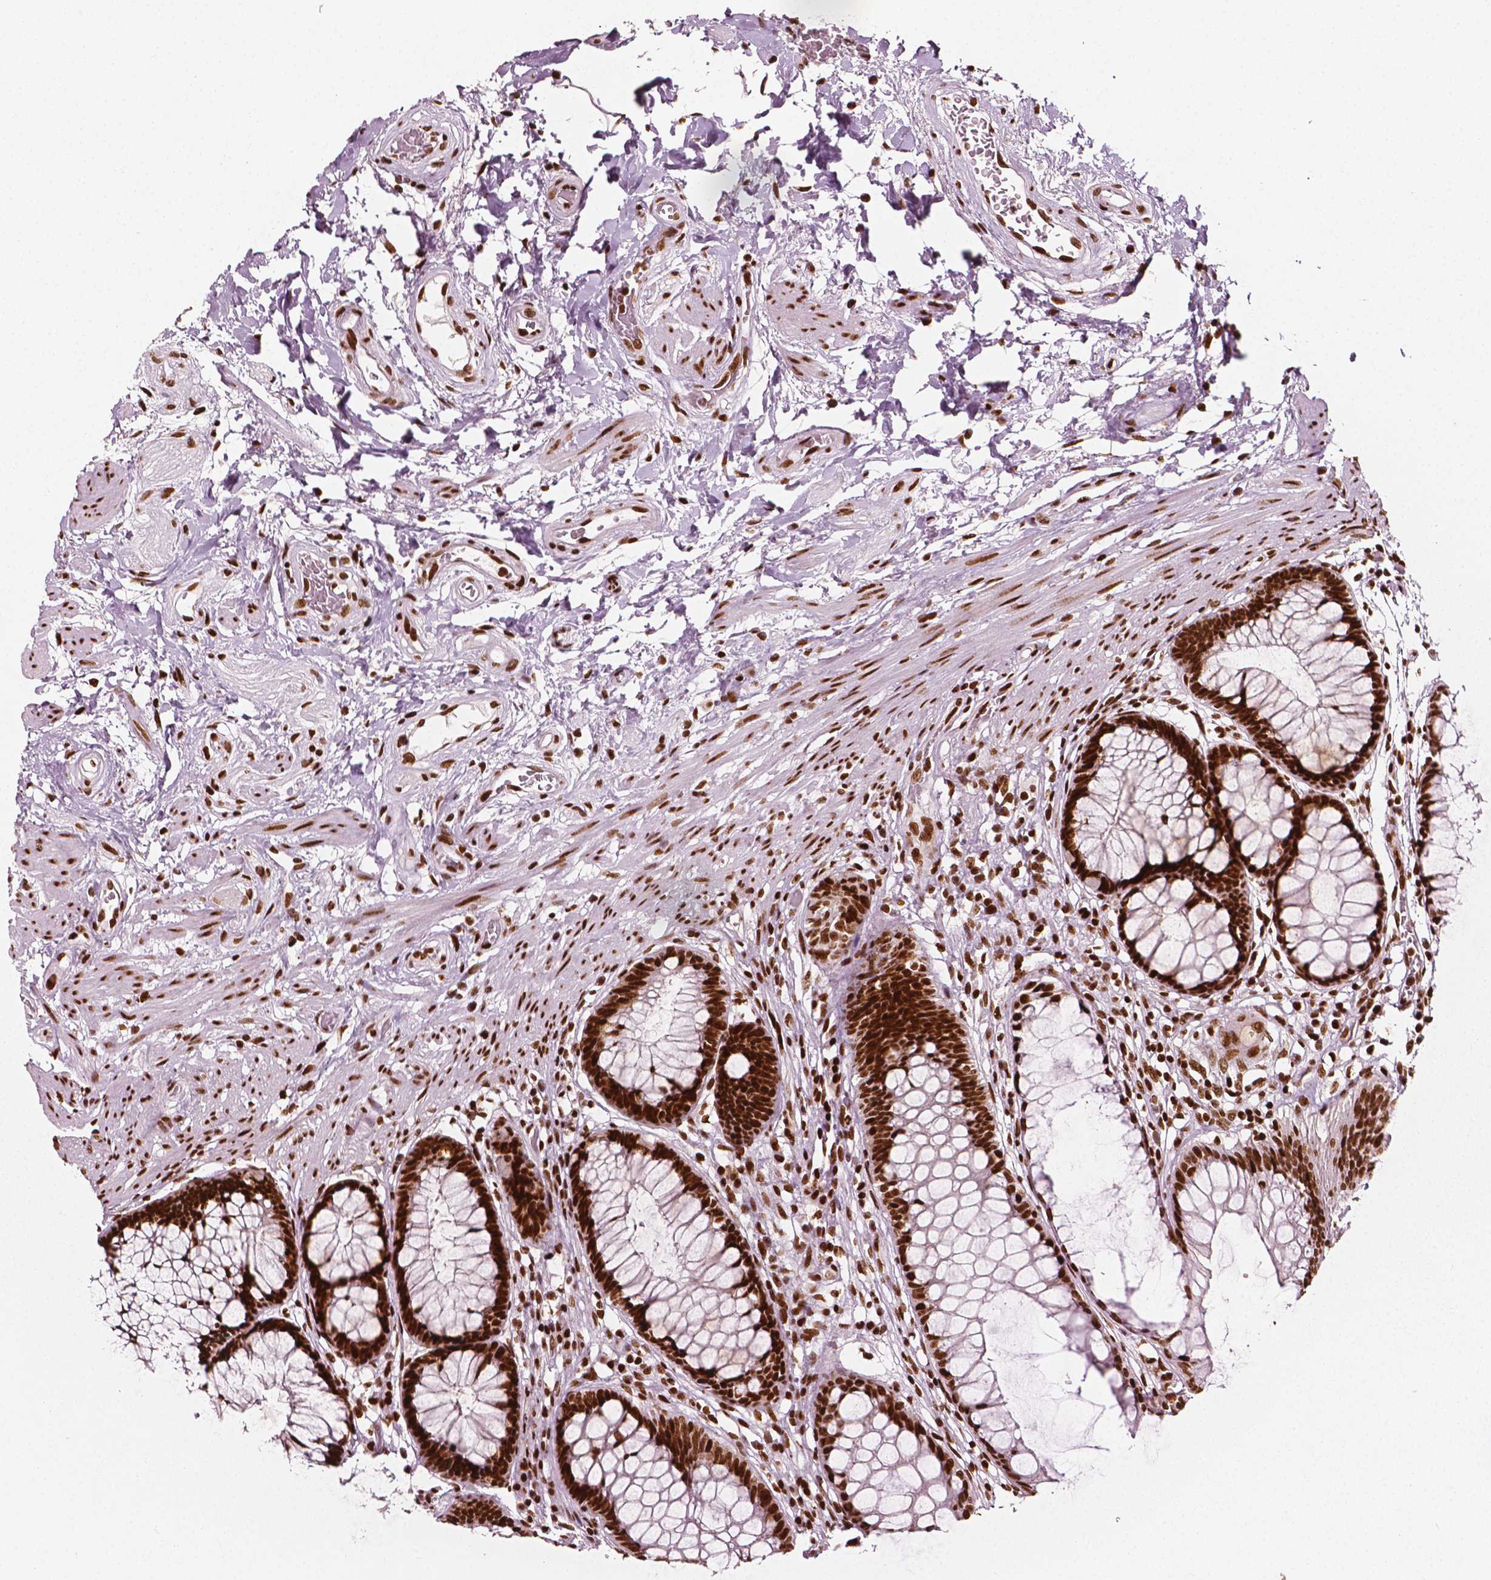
{"staining": {"intensity": "strong", "quantity": ">75%", "location": "nuclear"}, "tissue": "rectum", "cell_type": "Glandular cells", "image_type": "normal", "snomed": [{"axis": "morphology", "description": "Normal tissue, NOS"}, {"axis": "topography", "description": "Smooth muscle"}, {"axis": "topography", "description": "Rectum"}], "caption": "A histopathology image of rectum stained for a protein demonstrates strong nuclear brown staining in glandular cells.", "gene": "CTCF", "patient": {"sex": "male", "age": 53}}